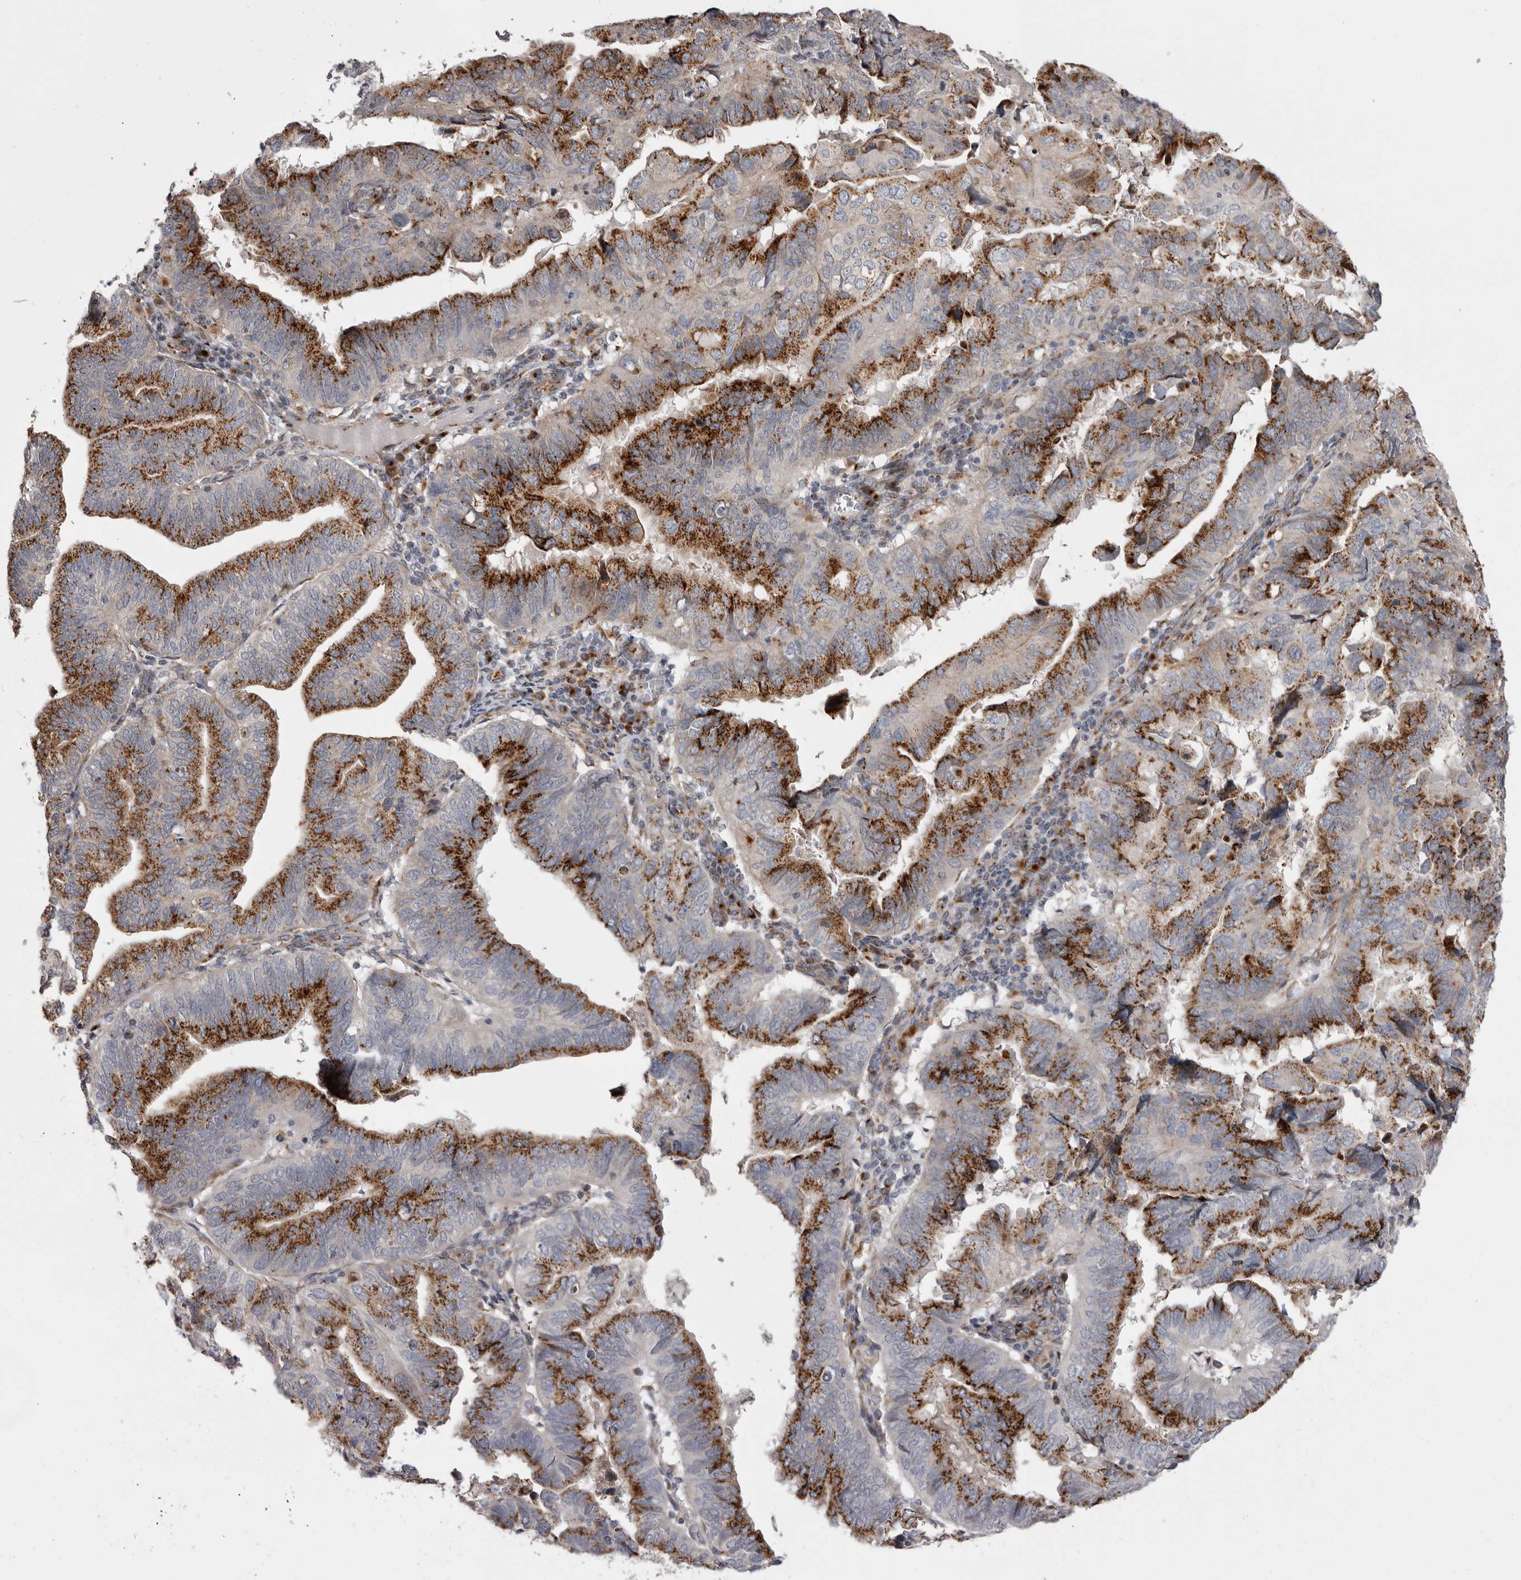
{"staining": {"intensity": "strong", "quantity": ">75%", "location": "cytoplasmic/membranous"}, "tissue": "endometrial cancer", "cell_type": "Tumor cells", "image_type": "cancer", "snomed": [{"axis": "morphology", "description": "Adenocarcinoma, NOS"}, {"axis": "topography", "description": "Uterus"}], "caption": "An immunohistochemistry (IHC) photomicrograph of neoplastic tissue is shown. Protein staining in brown labels strong cytoplasmic/membranous positivity in endometrial adenocarcinoma within tumor cells. (Brightfield microscopy of DAB IHC at high magnification).", "gene": "WDR47", "patient": {"sex": "female", "age": 77}}